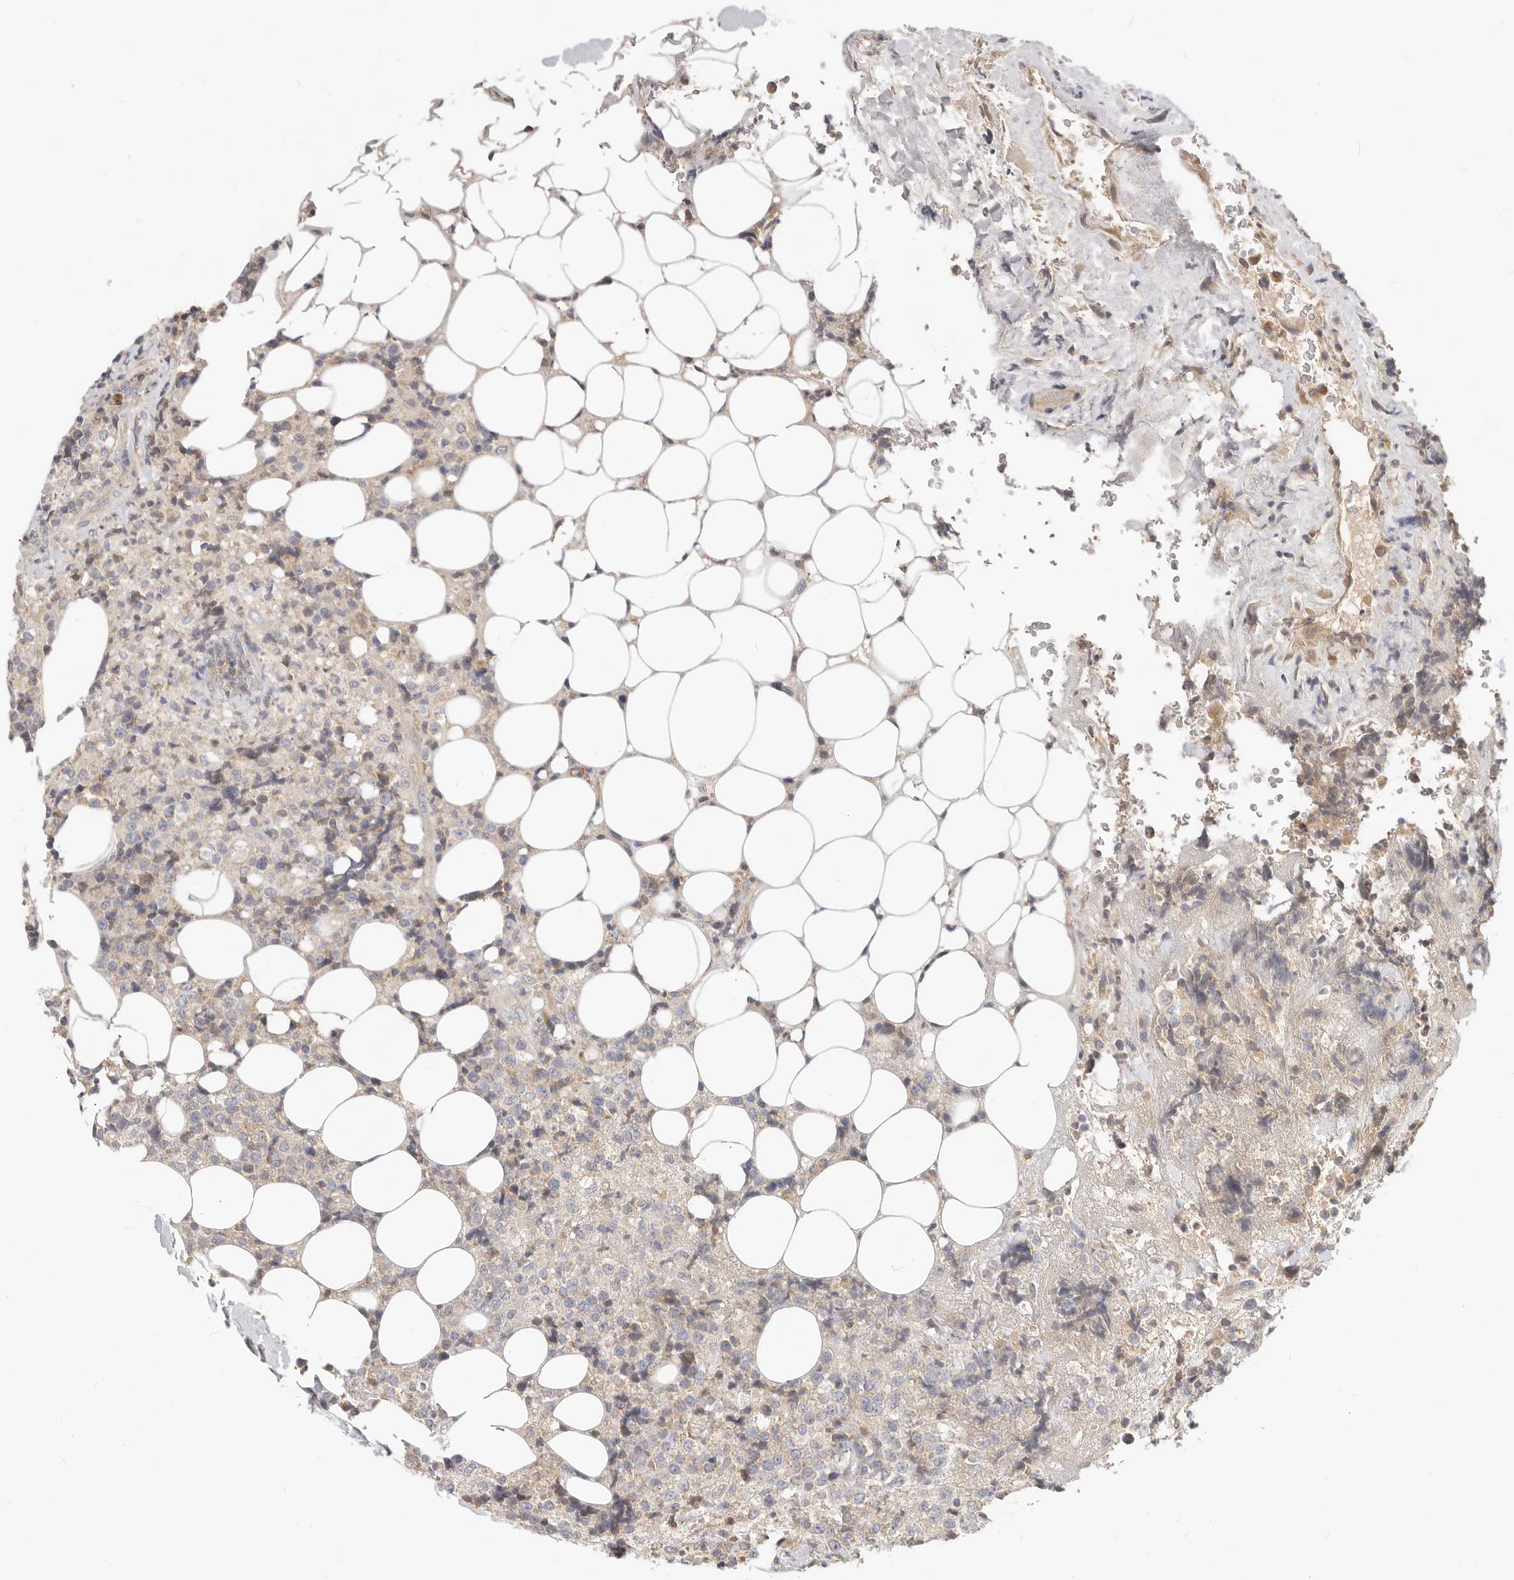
{"staining": {"intensity": "negative", "quantity": "none", "location": "none"}, "tissue": "lymphoma", "cell_type": "Tumor cells", "image_type": "cancer", "snomed": [{"axis": "morphology", "description": "Malignant lymphoma, non-Hodgkin's type, High grade"}, {"axis": "topography", "description": "Lymph node"}], "caption": "High-grade malignant lymphoma, non-Hodgkin's type was stained to show a protein in brown. There is no significant staining in tumor cells. Nuclei are stained in blue.", "gene": "TFB2M", "patient": {"sex": "male", "age": 13}}